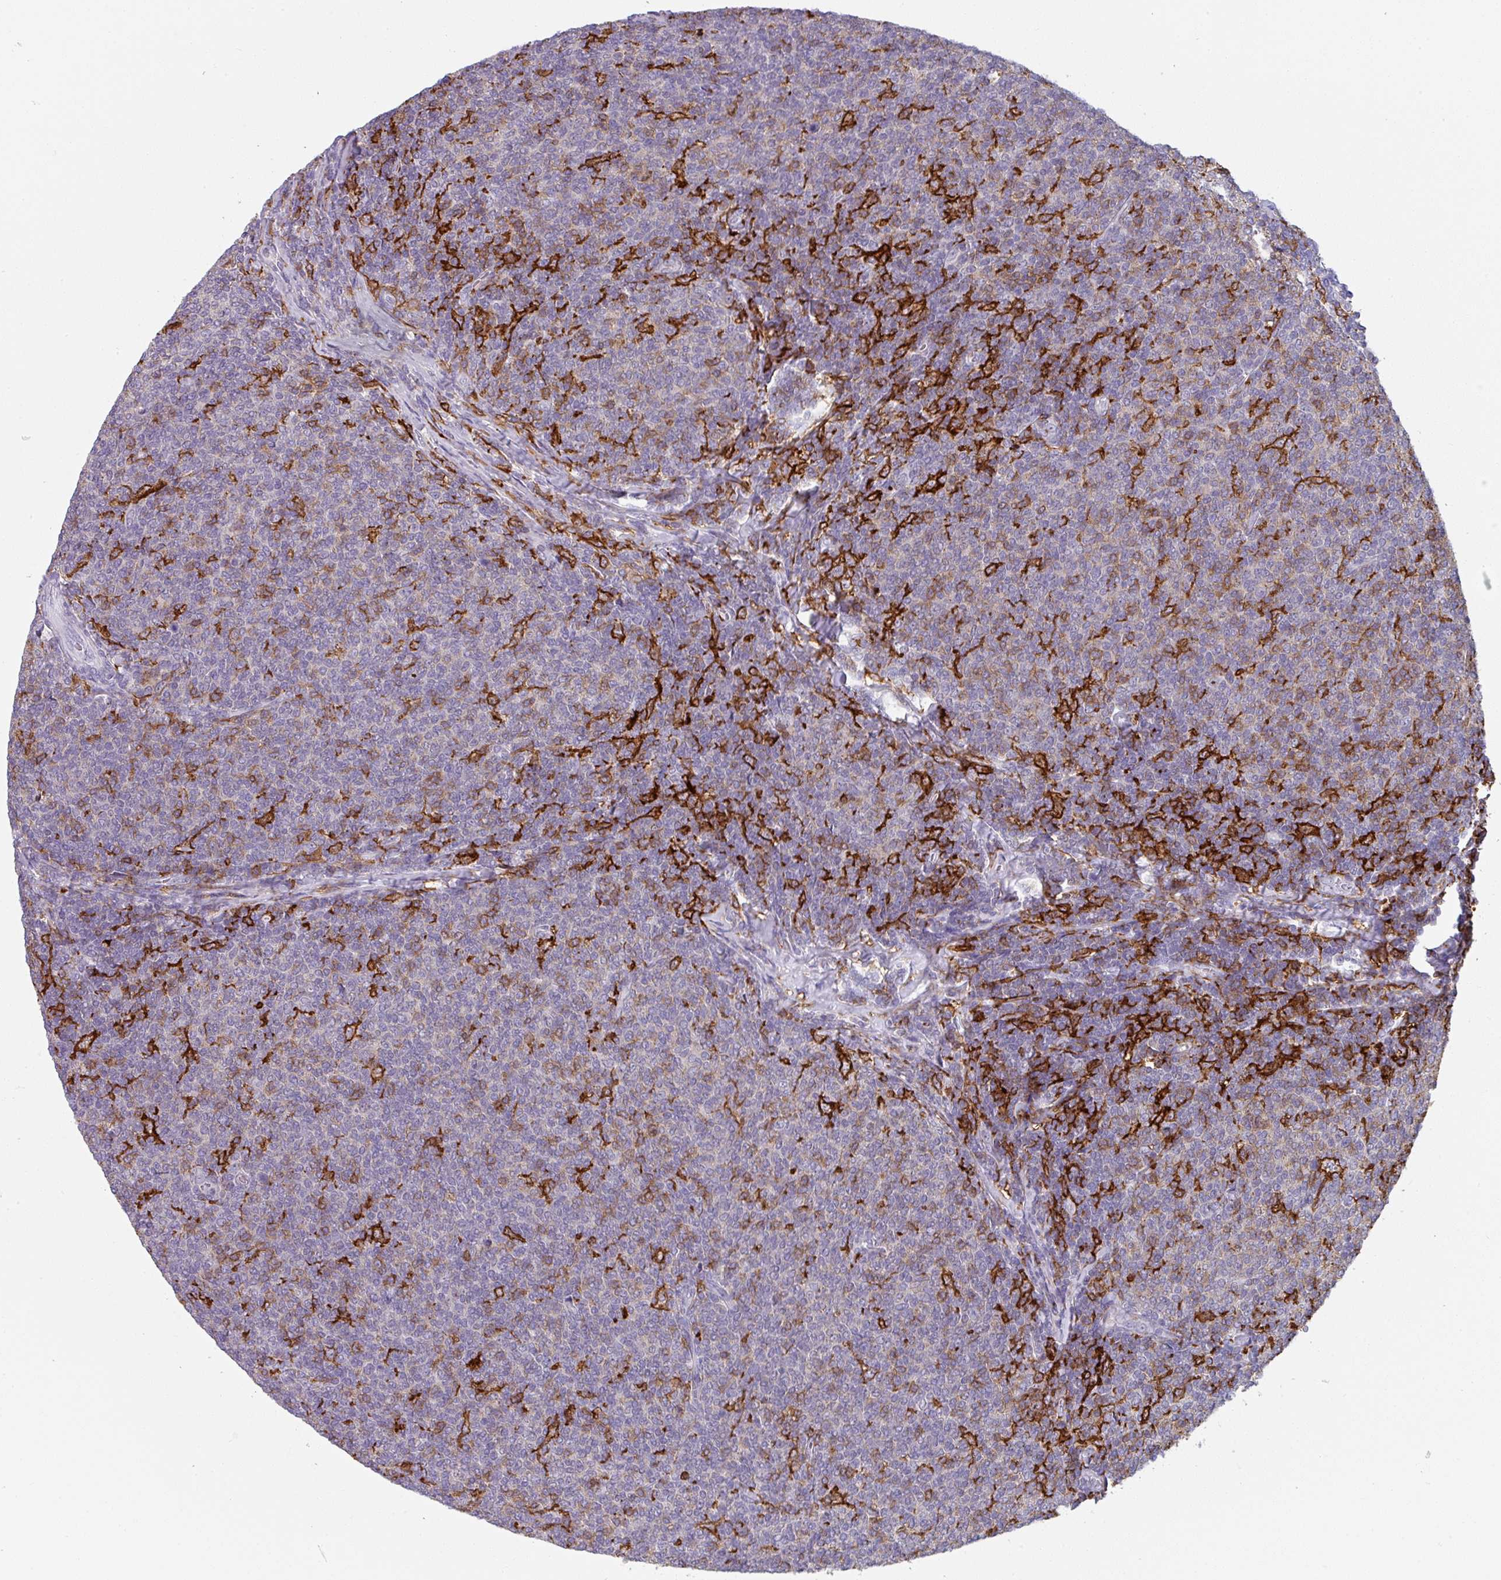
{"staining": {"intensity": "weak", "quantity": "25%-75%", "location": "cytoplasmic/membranous"}, "tissue": "lymphoma", "cell_type": "Tumor cells", "image_type": "cancer", "snomed": [{"axis": "morphology", "description": "Malignant lymphoma, non-Hodgkin's type, Low grade"}, {"axis": "topography", "description": "Lymph node"}], "caption": "A brown stain labels weak cytoplasmic/membranous positivity of a protein in malignant lymphoma, non-Hodgkin's type (low-grade) tumor cells. The staining is performed using DAB (3,3'-diaminobenzidine) brown chromogen to label protein expression. The nuclei are counter-stained blue using hematoxylin.", "gene": "EXOSC5", "patient": {"sex": "male", "age": 52}}